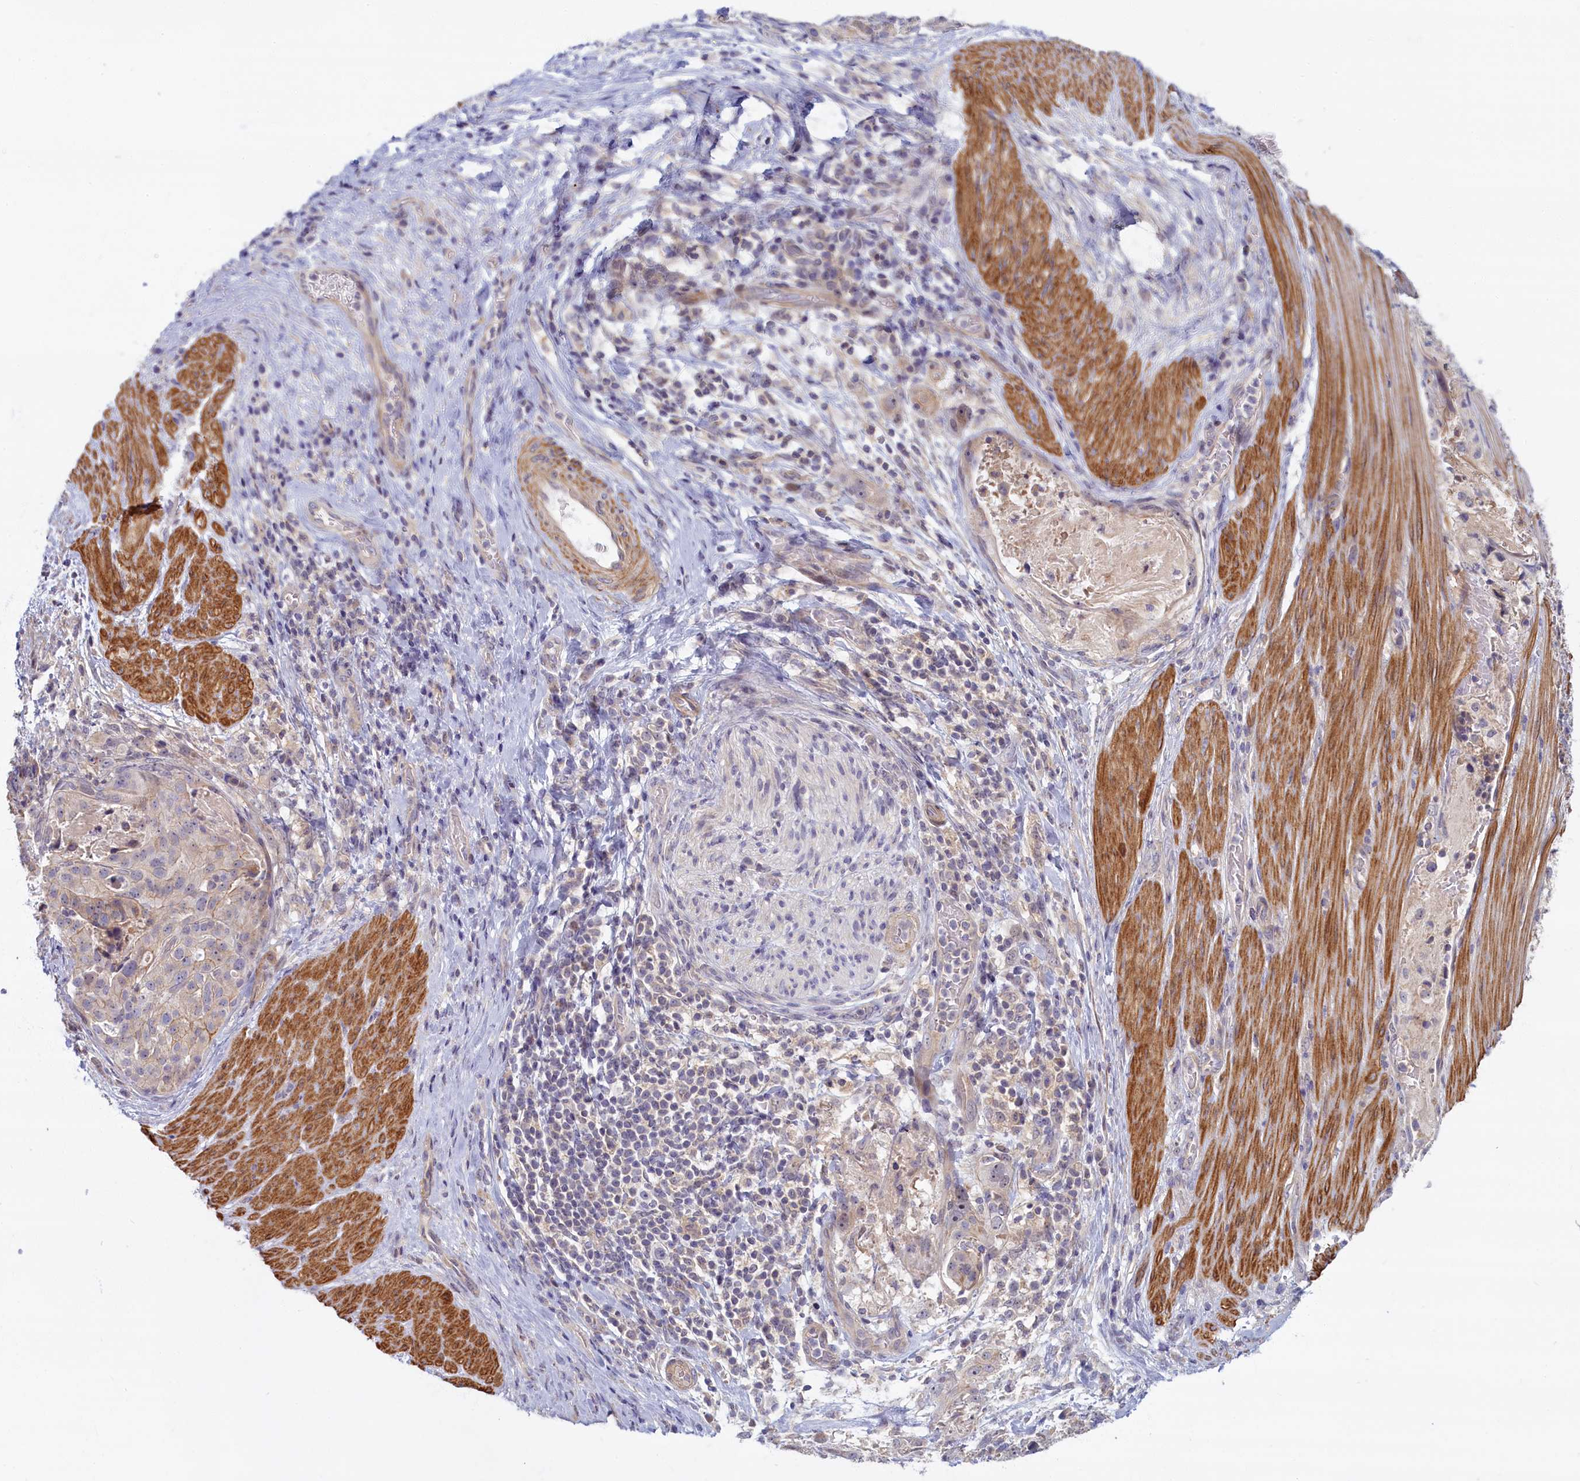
{"staining": {"intensity": "negative", "quantity": "none", "location": "none"}, "tissue": "stomach cancer", "cell_type": "Tumor cells", "image_type": "cancer", "snomed": [{"axis": "morphology", "description": "Adenocarcinoma, NOS"}, {"axis": "topography", "description": "Stomach"}], "caption": "Tumor cells are negative for brown protein staining in stomach cancer. (Brightfield microscopy of DAB (3,3'-diaminobenzidine) immunohistochemistry (IHC) at high magnification).", "gene": "TRPM4", "patient": {"sex": "male", "age": 48}}